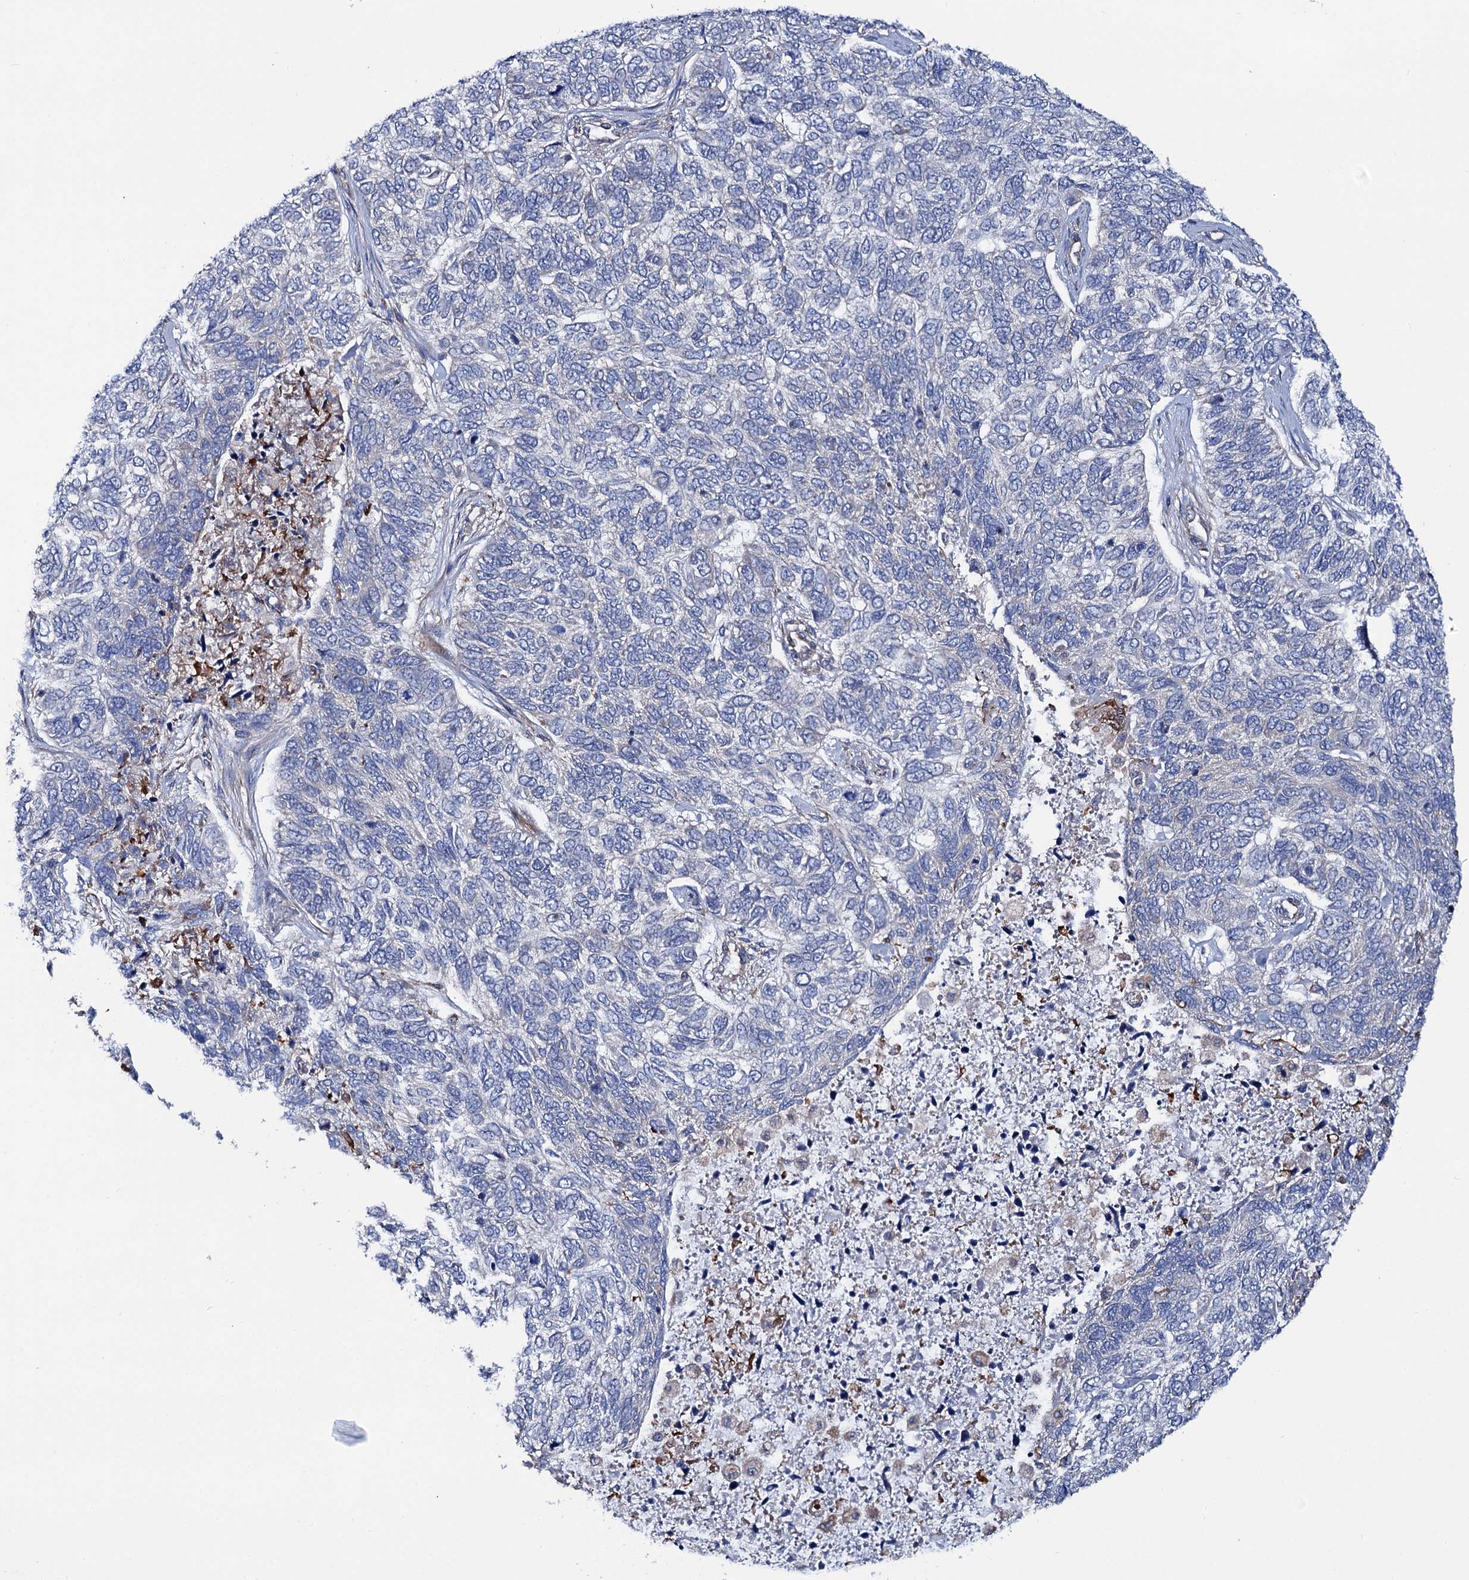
{"staining": {"intensity": "negative", "quantity": "none", "location": "none"}, "tissue": "skin cancer", "cell_type": "Tumor cells", "image_type": "cancer", "snomed": [{"axis": "morphology", "description": "Basal cell carcinoma"}, {"axis": "topography", "description": "Skin"}], "caption": "High magnification brightfield microscopy of skin basal cell carcinoma stained with DAB (brown) and counterstained with hematoxylin (blue): tumor cells show no significant expression.", "gene": "TRIM55", "patient": {"sex": "female", "age": 65}}